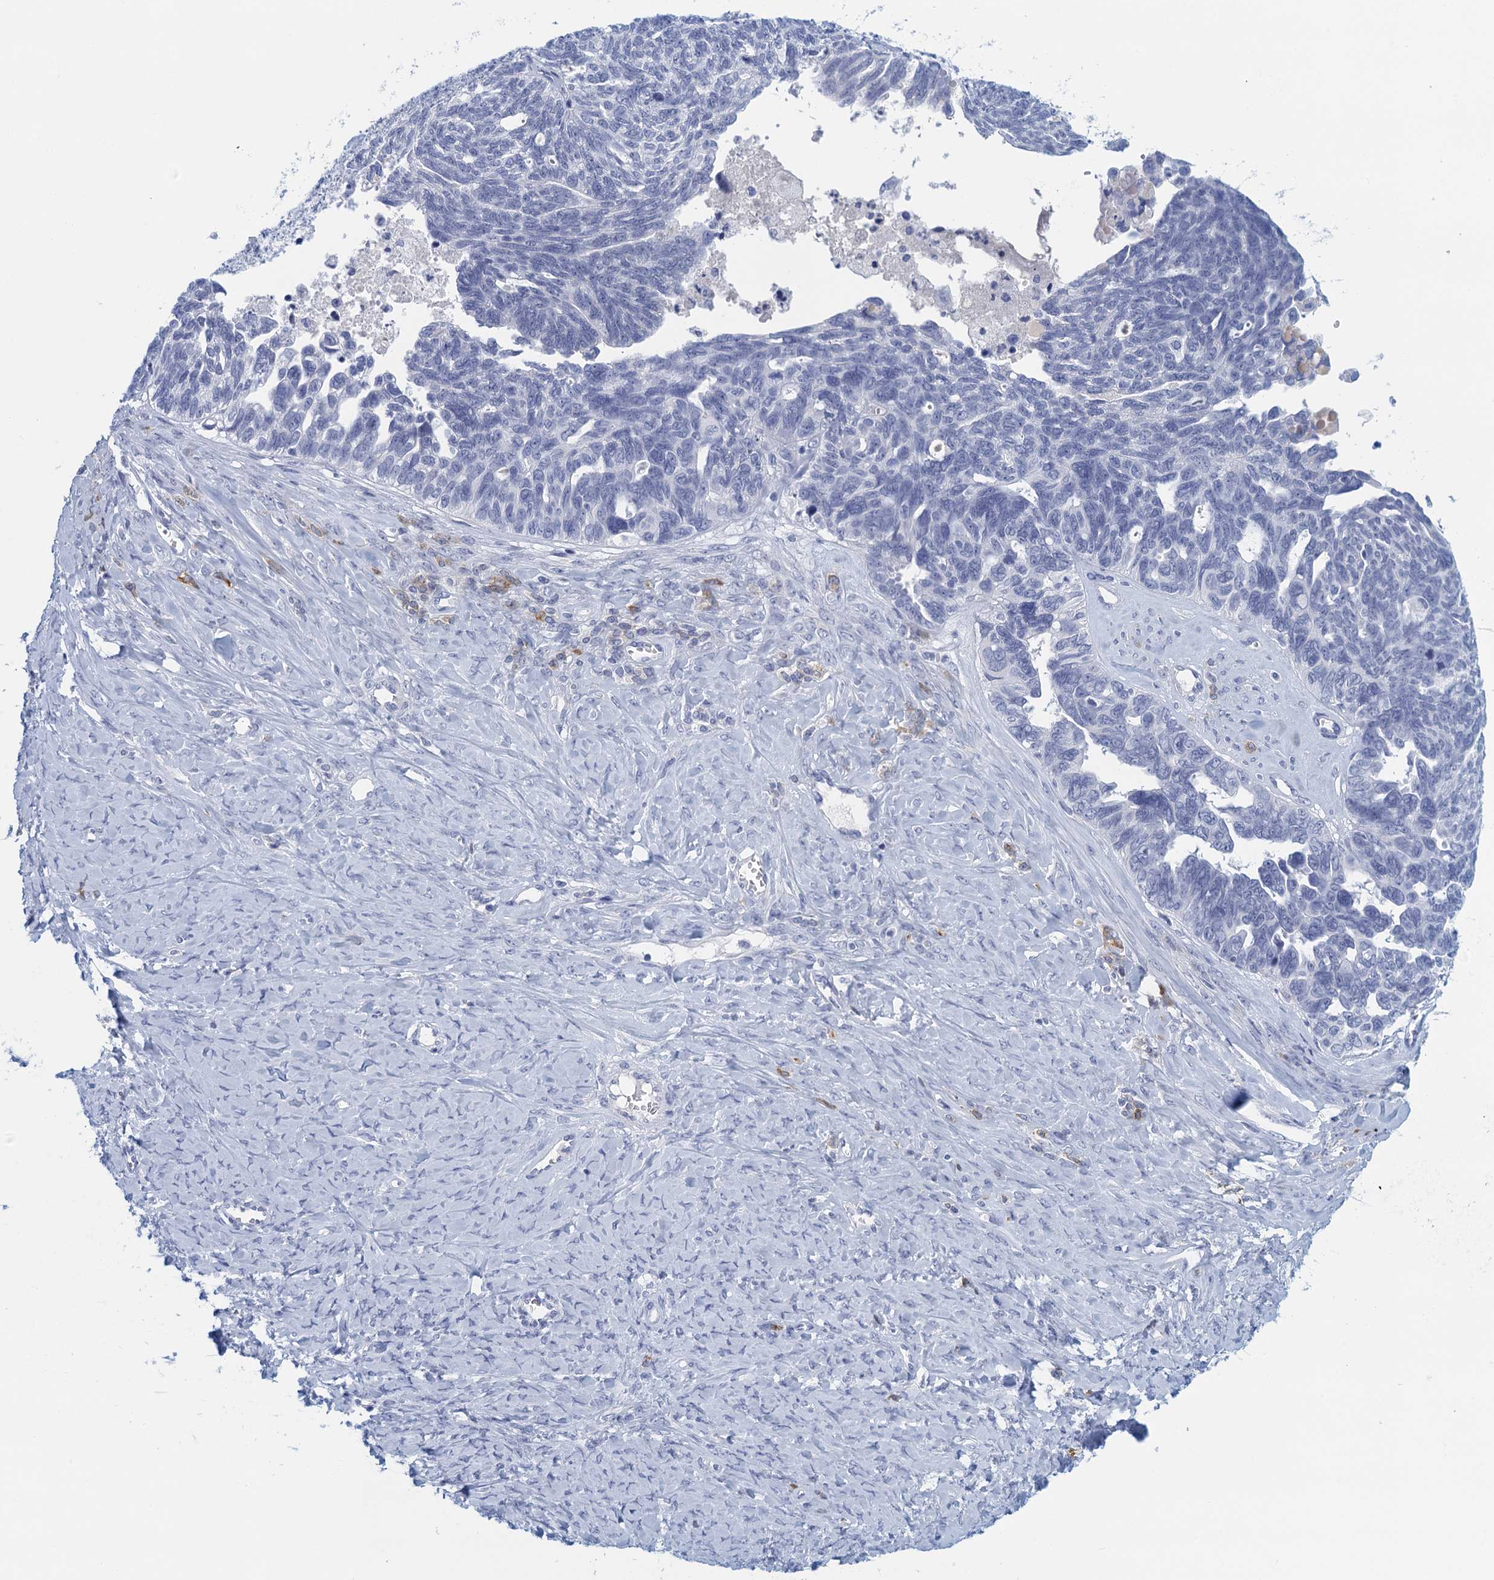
{"staining": {"intensity": "negative", "quantity": "none", "location": "none"}, "tissue": "ovarian cancer", "cell_type": "Tumor cells", "image_type": "cancer", "snomed": [{"axis": "morphology", "description": "Cystadenocarcinoma, serous, NOS"}, {"axis": "topography", "description": "Ovary"}], "caption": "There is no significant staining in tumor cells of ovarian serous cystadenocarcinoma.", "gene": "CYP51A1", "patient": {"sex": "female", "age": 79}}